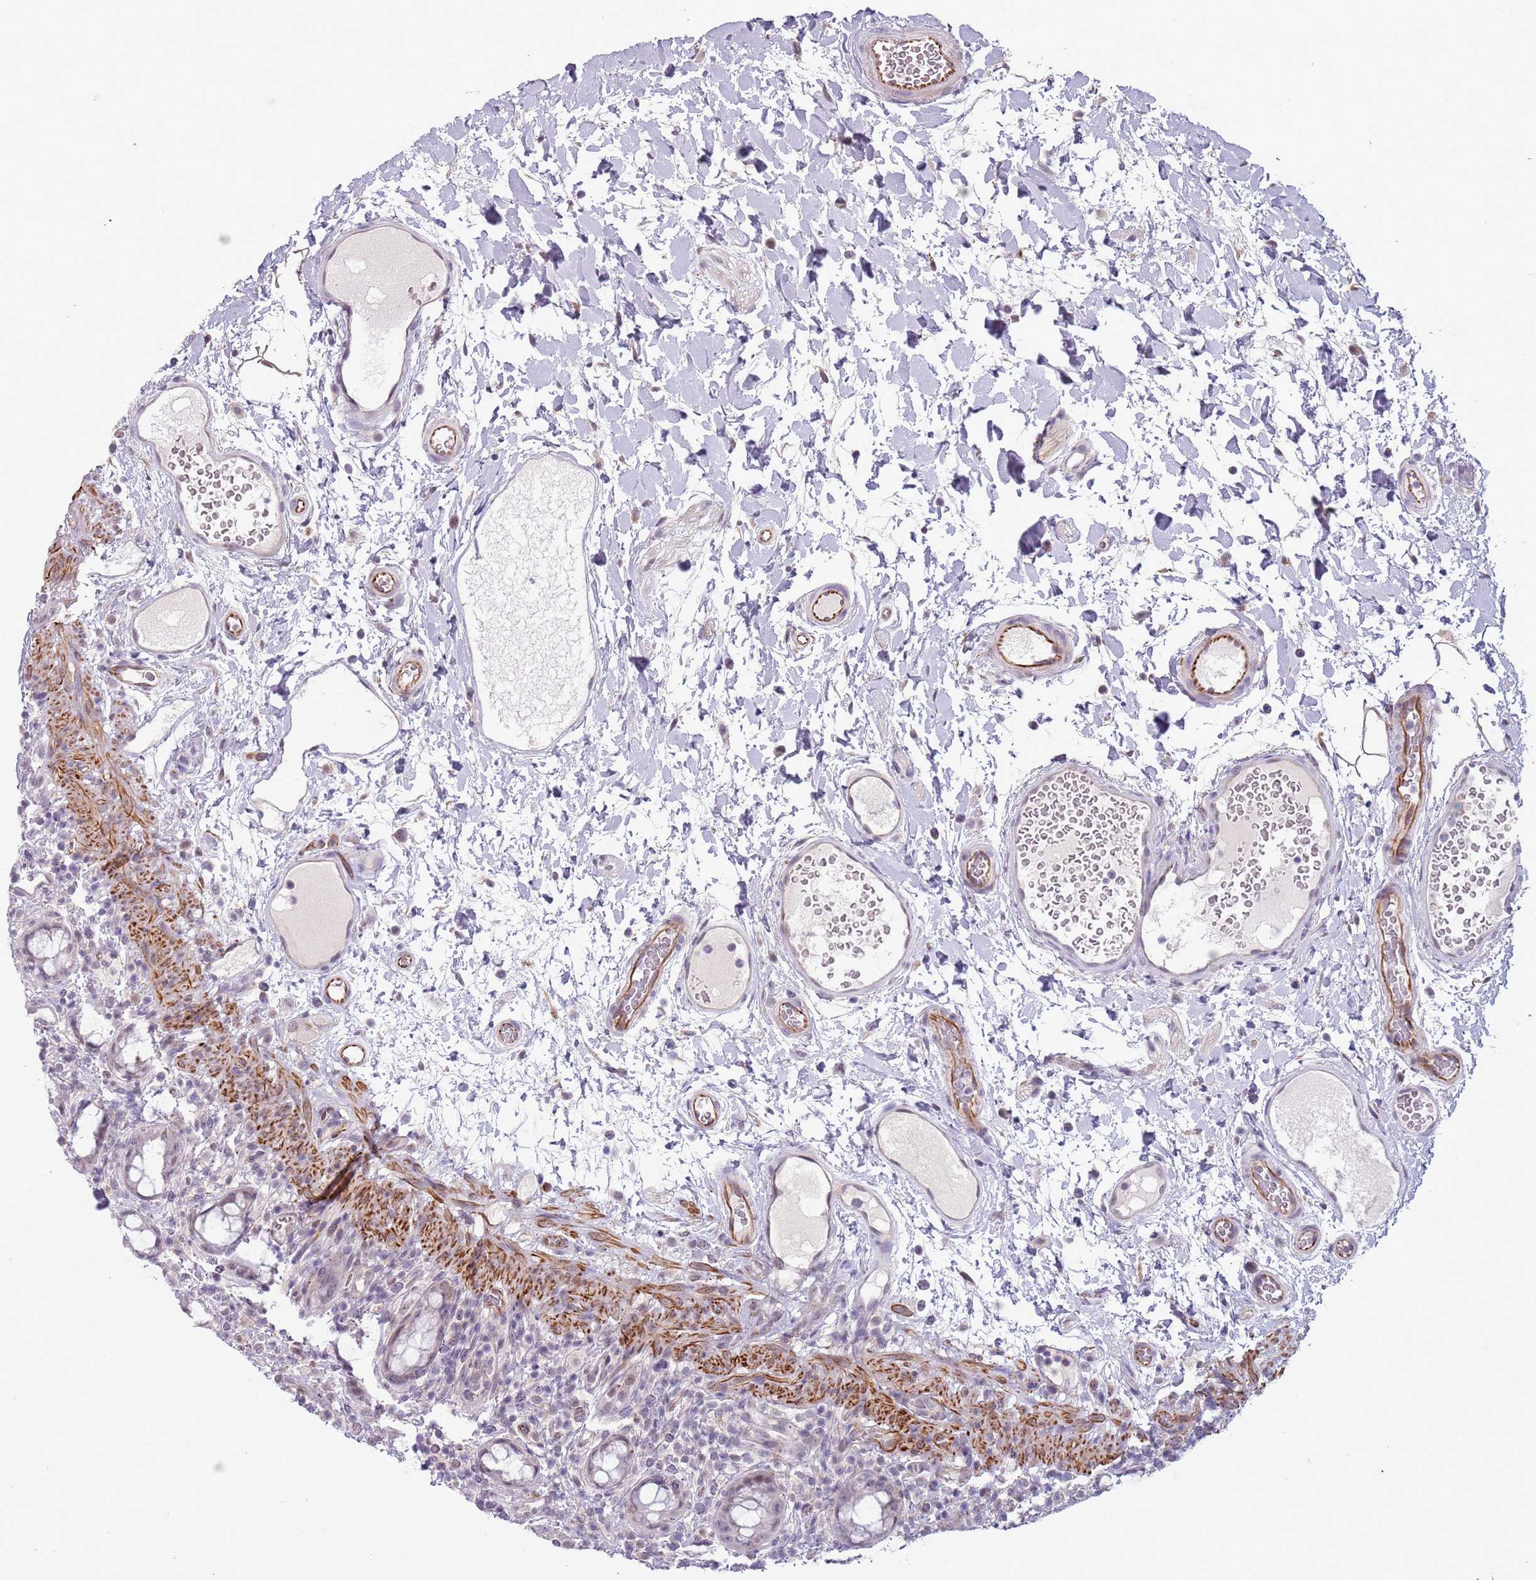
{"staining": {"intensity": "negative", "quantity": "none", "location": "none"}, "tissue": "rectum", "cell_type": "Glandular cells", "image_type": "normal", "snomed": [{"axis": "morphology", "description": "Normal tissue, NOS"}, {"axis": "topography", "description": "Rectum"}], "caption": "IHC of unremarkable human rectum reveals no expression in glandular cells.", "gene": "ENSG00000271254", "patient": {"sex": "female", "age": 57}}